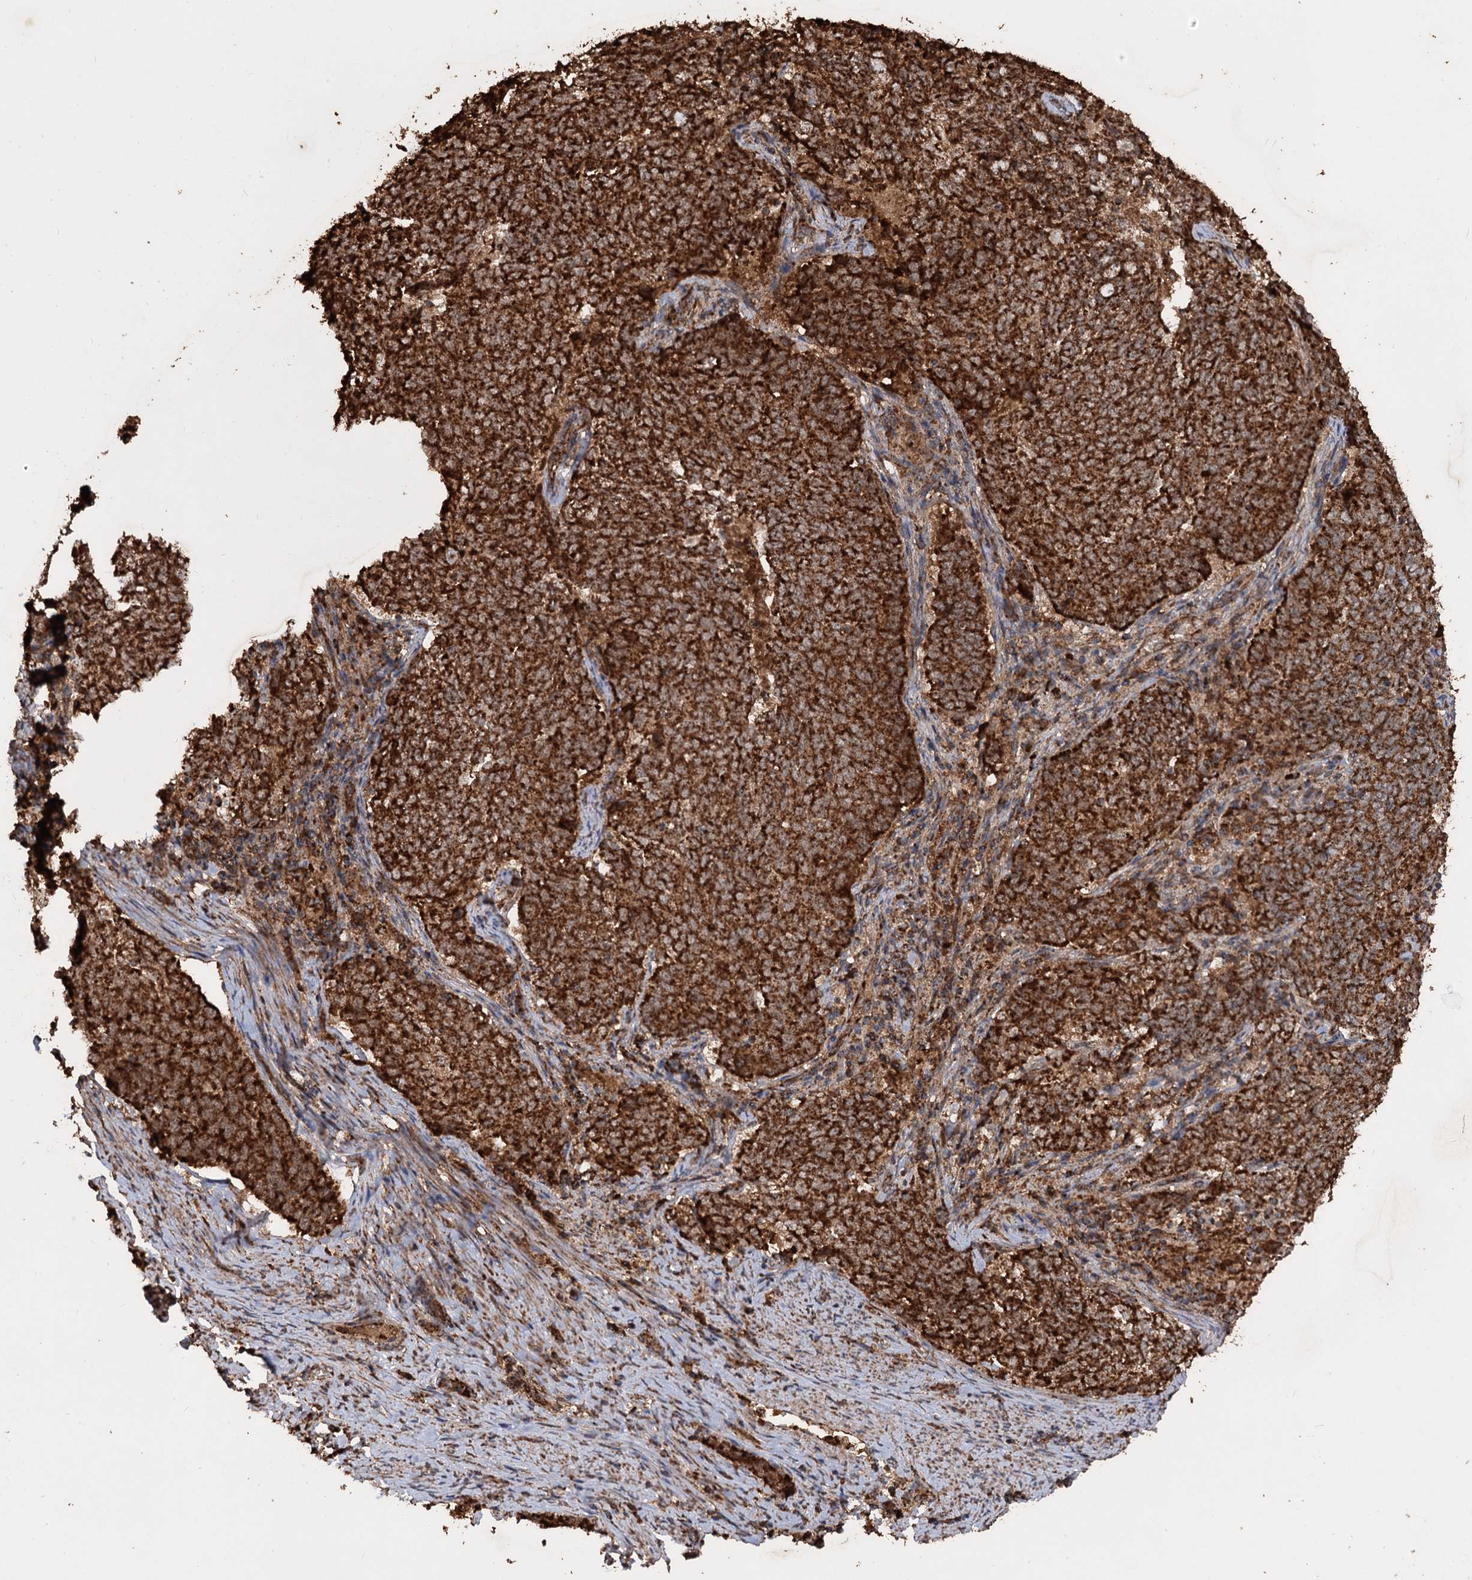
{"staining": {"intensity": "strong", "quantity": ">75%", "location": "cytoplasmic/membranous"}, "tissue": "endometrial cancer", "cell_type": "Tumor cells", "image_type": "cancer", "snomed": [{"axis": "morphology", "description": "Adenocarcinoma, NOS"}, {"axis": "topography", "description": "Endometrium"}], "caption": "Endometrial adenocarcinoma stained with IHC reveals strong cytoplasmic/membranous positivity in about >75% of tumor cells. (IHC, brightfield microscopy, high magnification).", "gene": "IPO4", "patient": {"sex": "female", "age": 80}}